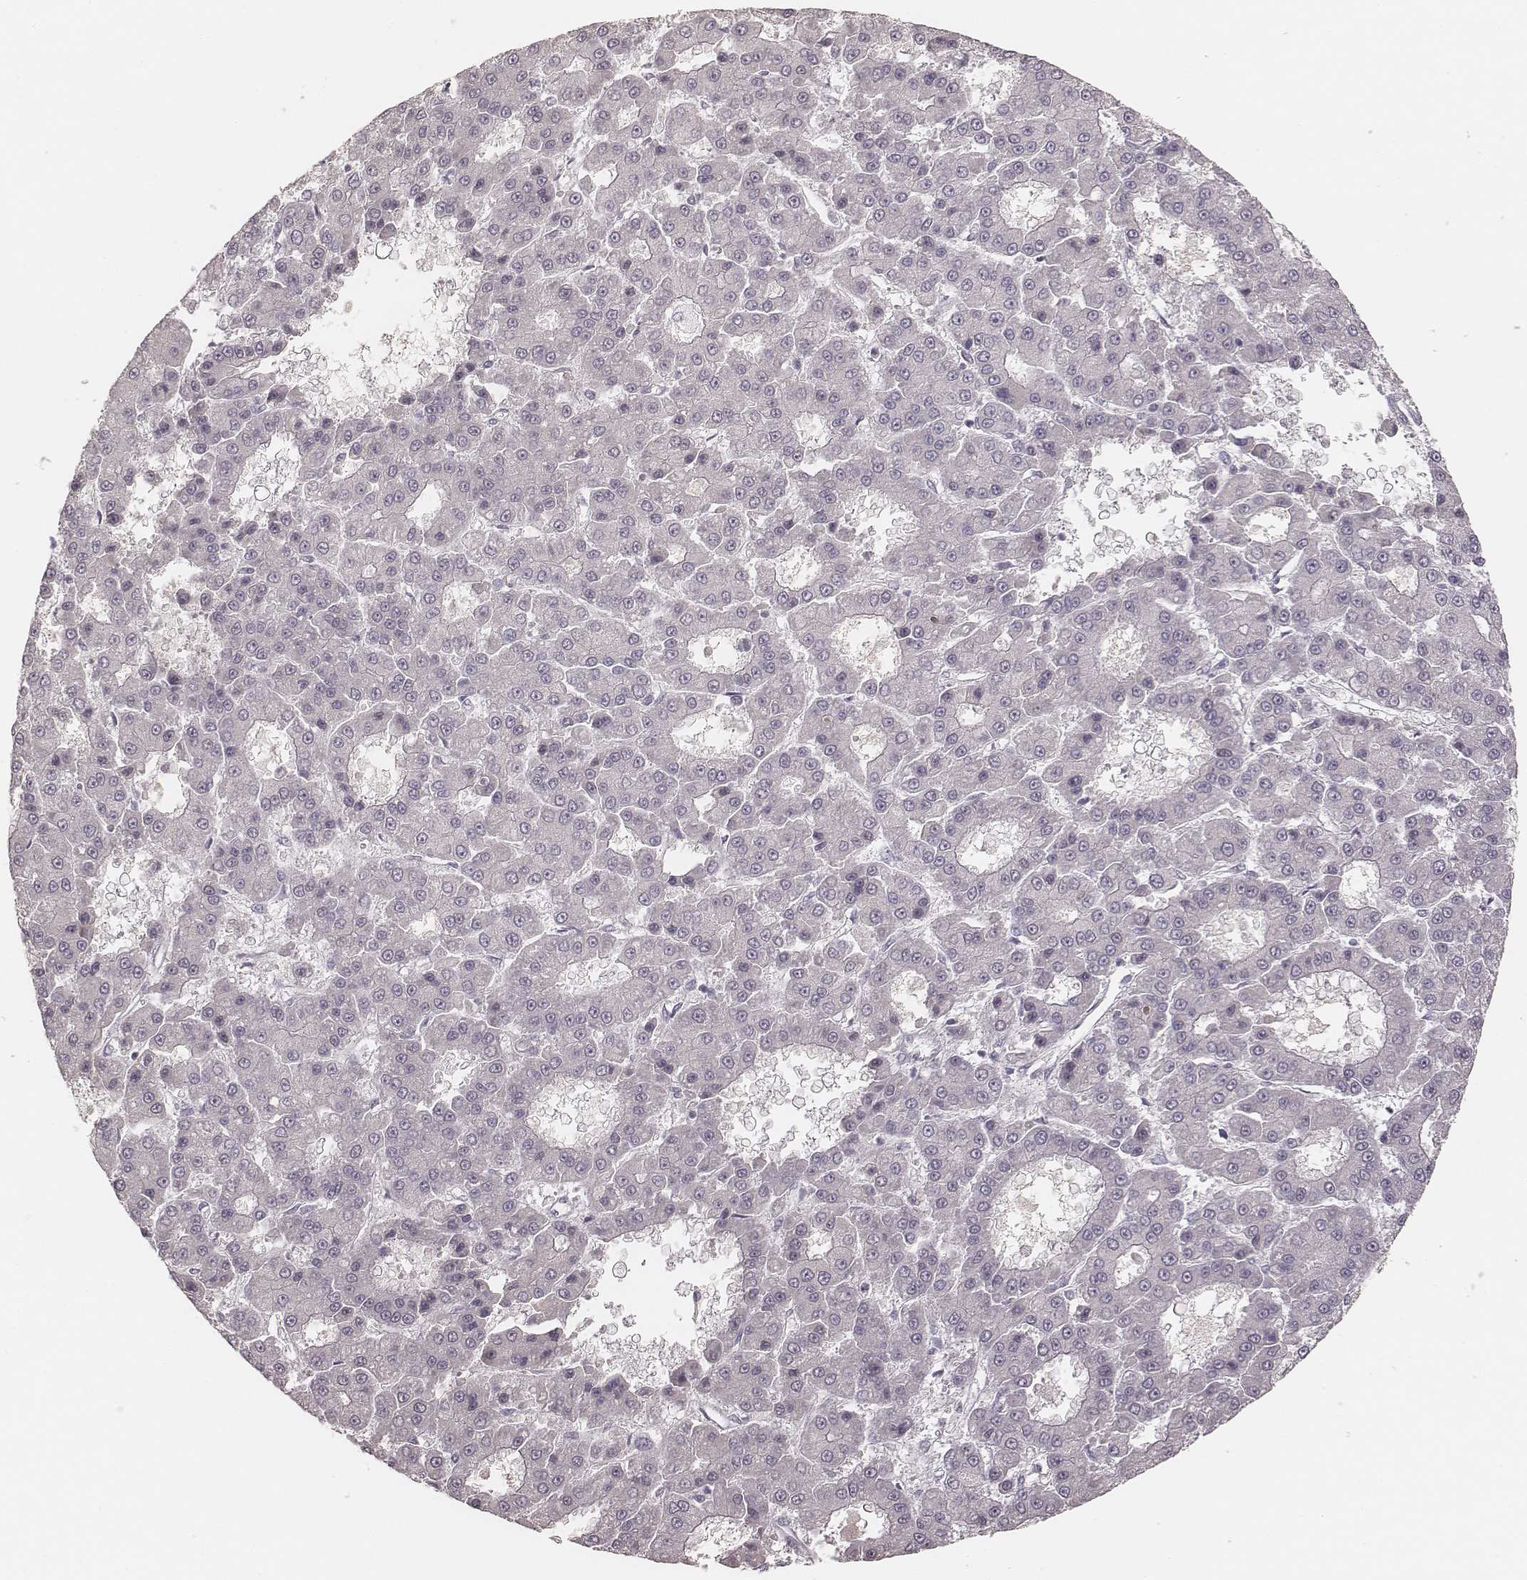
{"staining": {"intensity": "negative", "quantity": "none", "location": "none"}, "tissue": "liver cancer", "cell_type": "Tumor cells", "image_type": "cancer", "snomed": [{"axis": "morphology", "description": "Carcinoma, Hepatocellular, NOS"}, {"axis": "topography", "description": "Liver"}], "caption": "The histopathology image exhibits no staining of tumor cells in liver hepatocellular carcinoma. The staining was performed using DAB to visualize the protein expression in brown, while the nuclei were stained in blue with hematoxylin (Magnification: 20x).", "gene": "MSX1", "patient": {"sex": "male", "age": 70}}